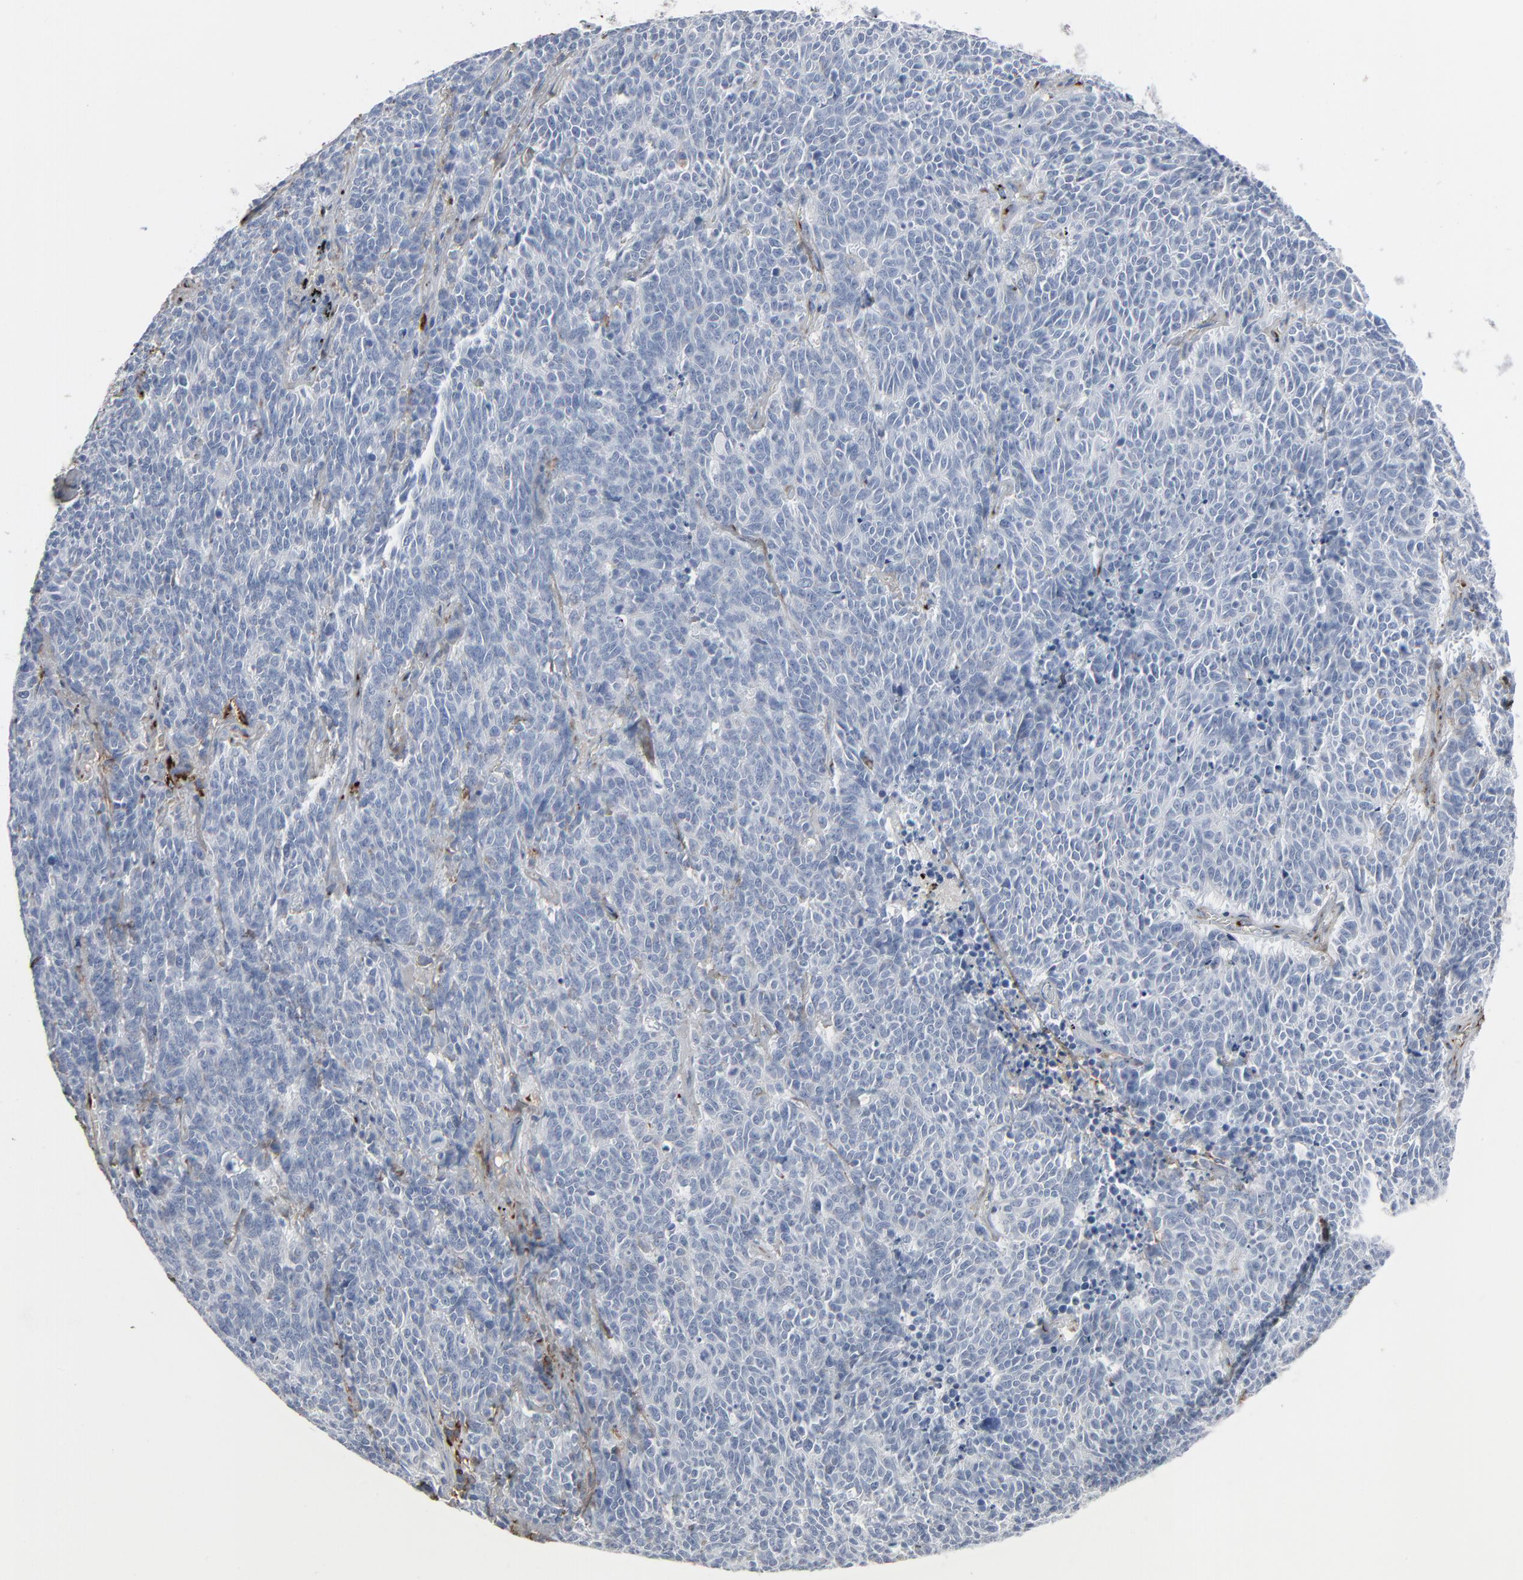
{"staining": {"intensity": "negative", "quantity": "none", "location": "none"}, "tissue": "lung cancer", "cell_type": "Tumor cells", "image_type": "cancer", "snomed": [{"axis": "morphology", "description": "Neoplasm, malignant, NOS"}, {"axis": "topography", "description": "Lung"}], "caption": "Human lung malignant neoplasm stained for a protein using IHC displays no expression in tumor cells.", "gene": "BGN", "patient": {"sex": "female", "age": 58}}